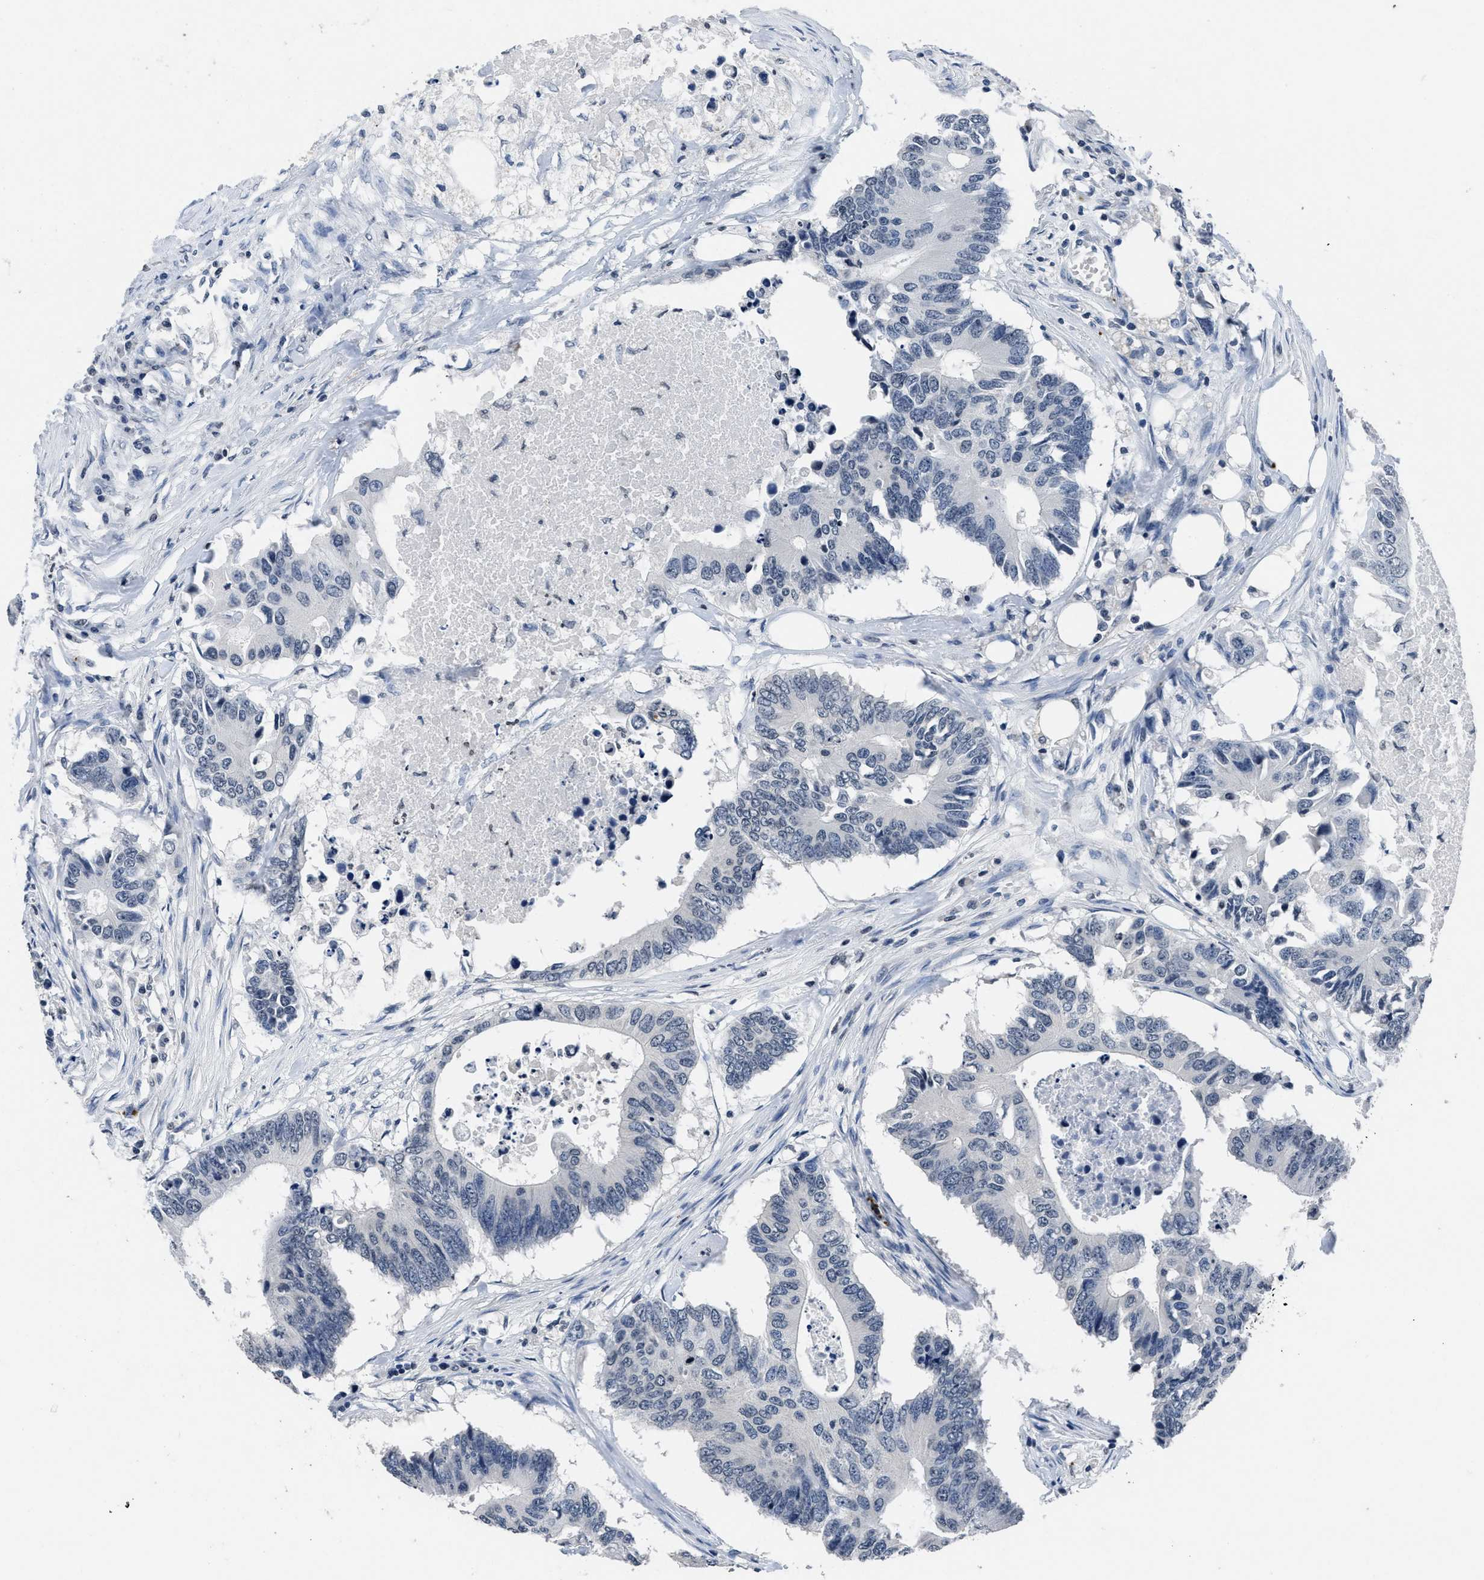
{"staining": {"intensity": "negative", "quantity": "none", "location": "none"}, "tissue": "colorectal cancer", "cell_type": "Tumor cells", "image_type": "cancer", "snomed": [{"axis": "morphology", "description": "Adenocarcinoma, NOS"}, {"axis": "topography", "description": "Colon"}], "caption": "An image of colorectal adenocarcinoma stained for a protein exhibits no brown staining in tumor cells.", "gene": "ITGA2B", "patient": {"sex": "male", "age": 71}}